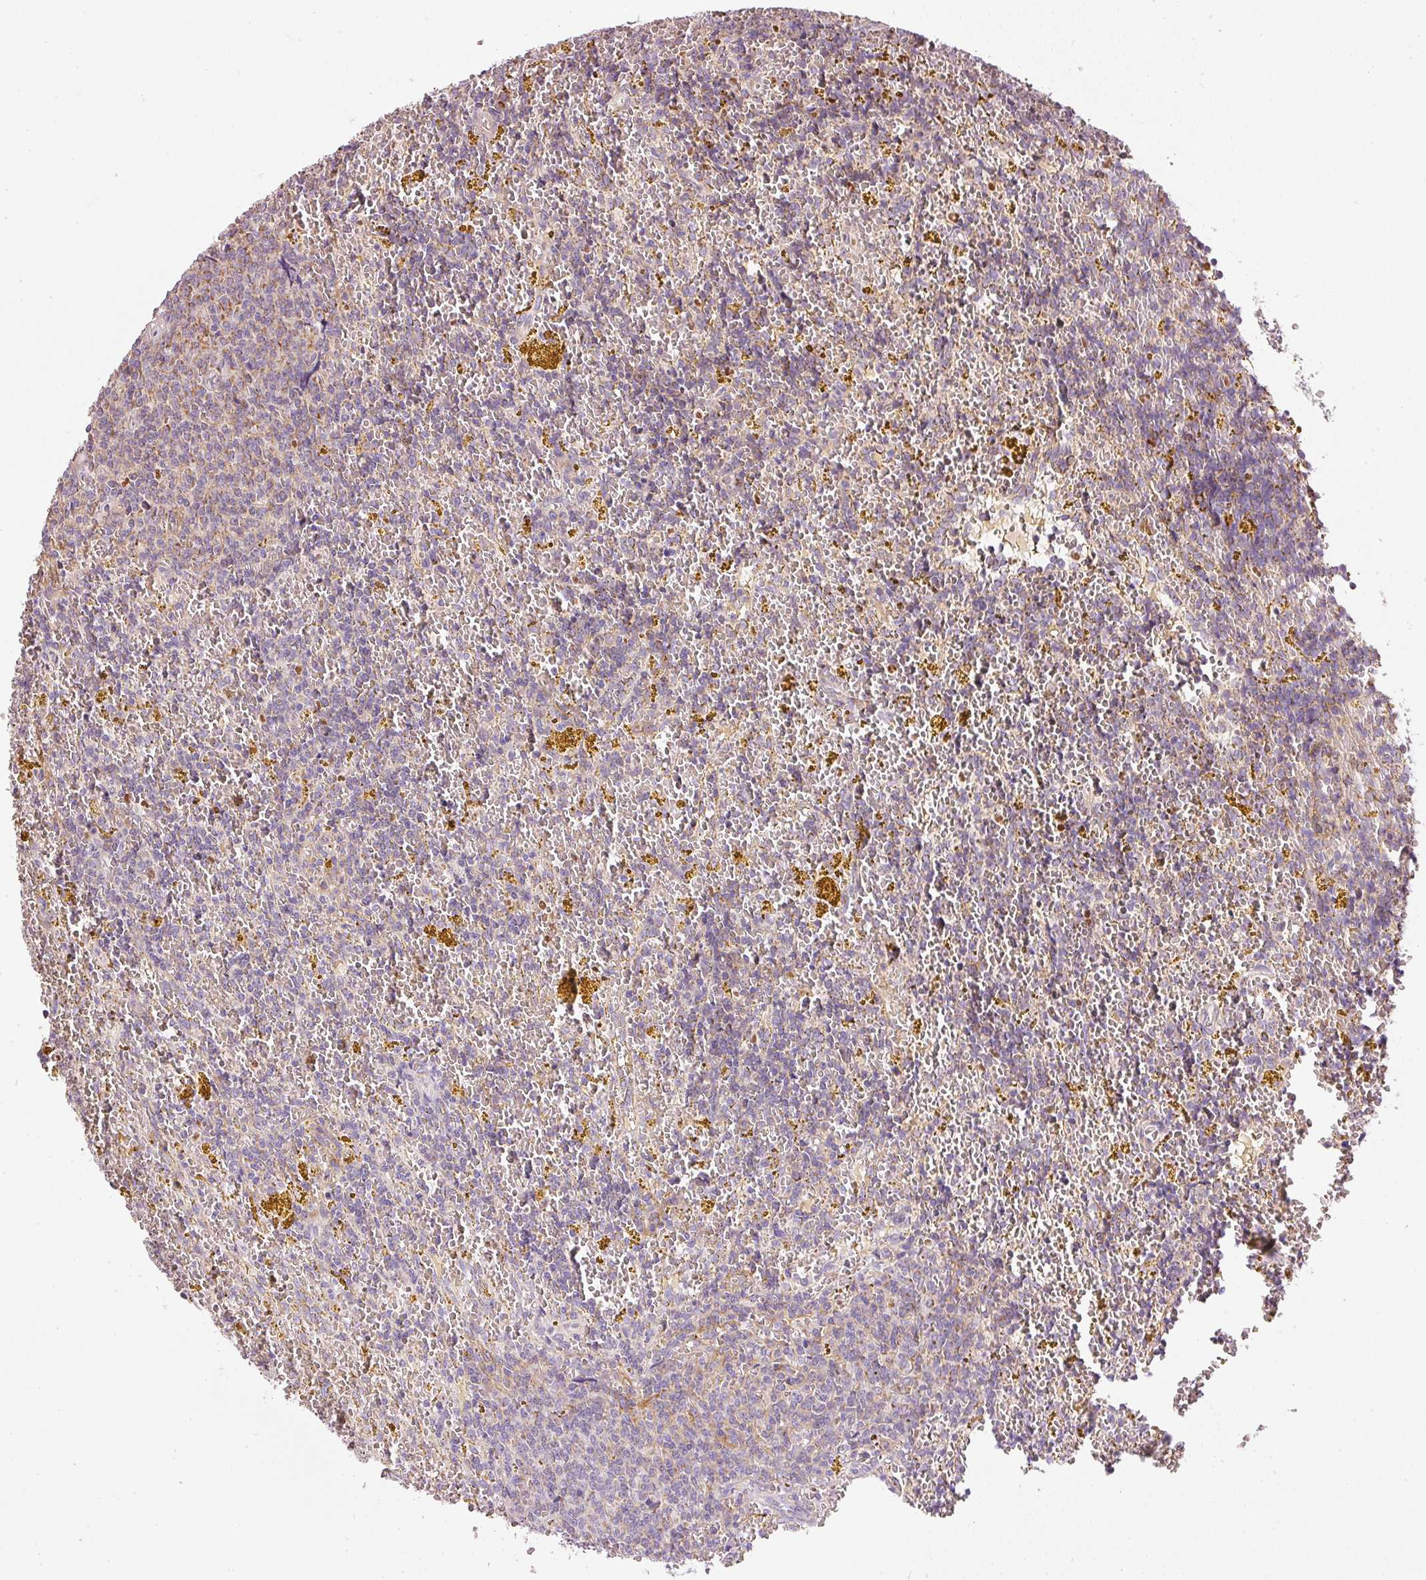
{"staining": {"intensity": "negative", "quantity": "none", "location": "none"}, "tissue": "lymphoma", "cell_type": "Tumor cells", "image_type": "cancer", "snomed": [{"axis": "morphology", "description": "Malignant lymphoma, non-Hodgkin's type, Low grade"}, {"axis": "topography", "description": "Spleen"}, {"axis": "topography", "description": "Lymph node"}], "caption": "Immunohistochemistry photomicrograph of malignant lymphoma, non-Hodgkin's type (low-grade) stained for a protein (brown), which exhibits no expression in tumor cells.", "gene": "MTHFD1L", "patient": {"sex": "female", "age": 66}}